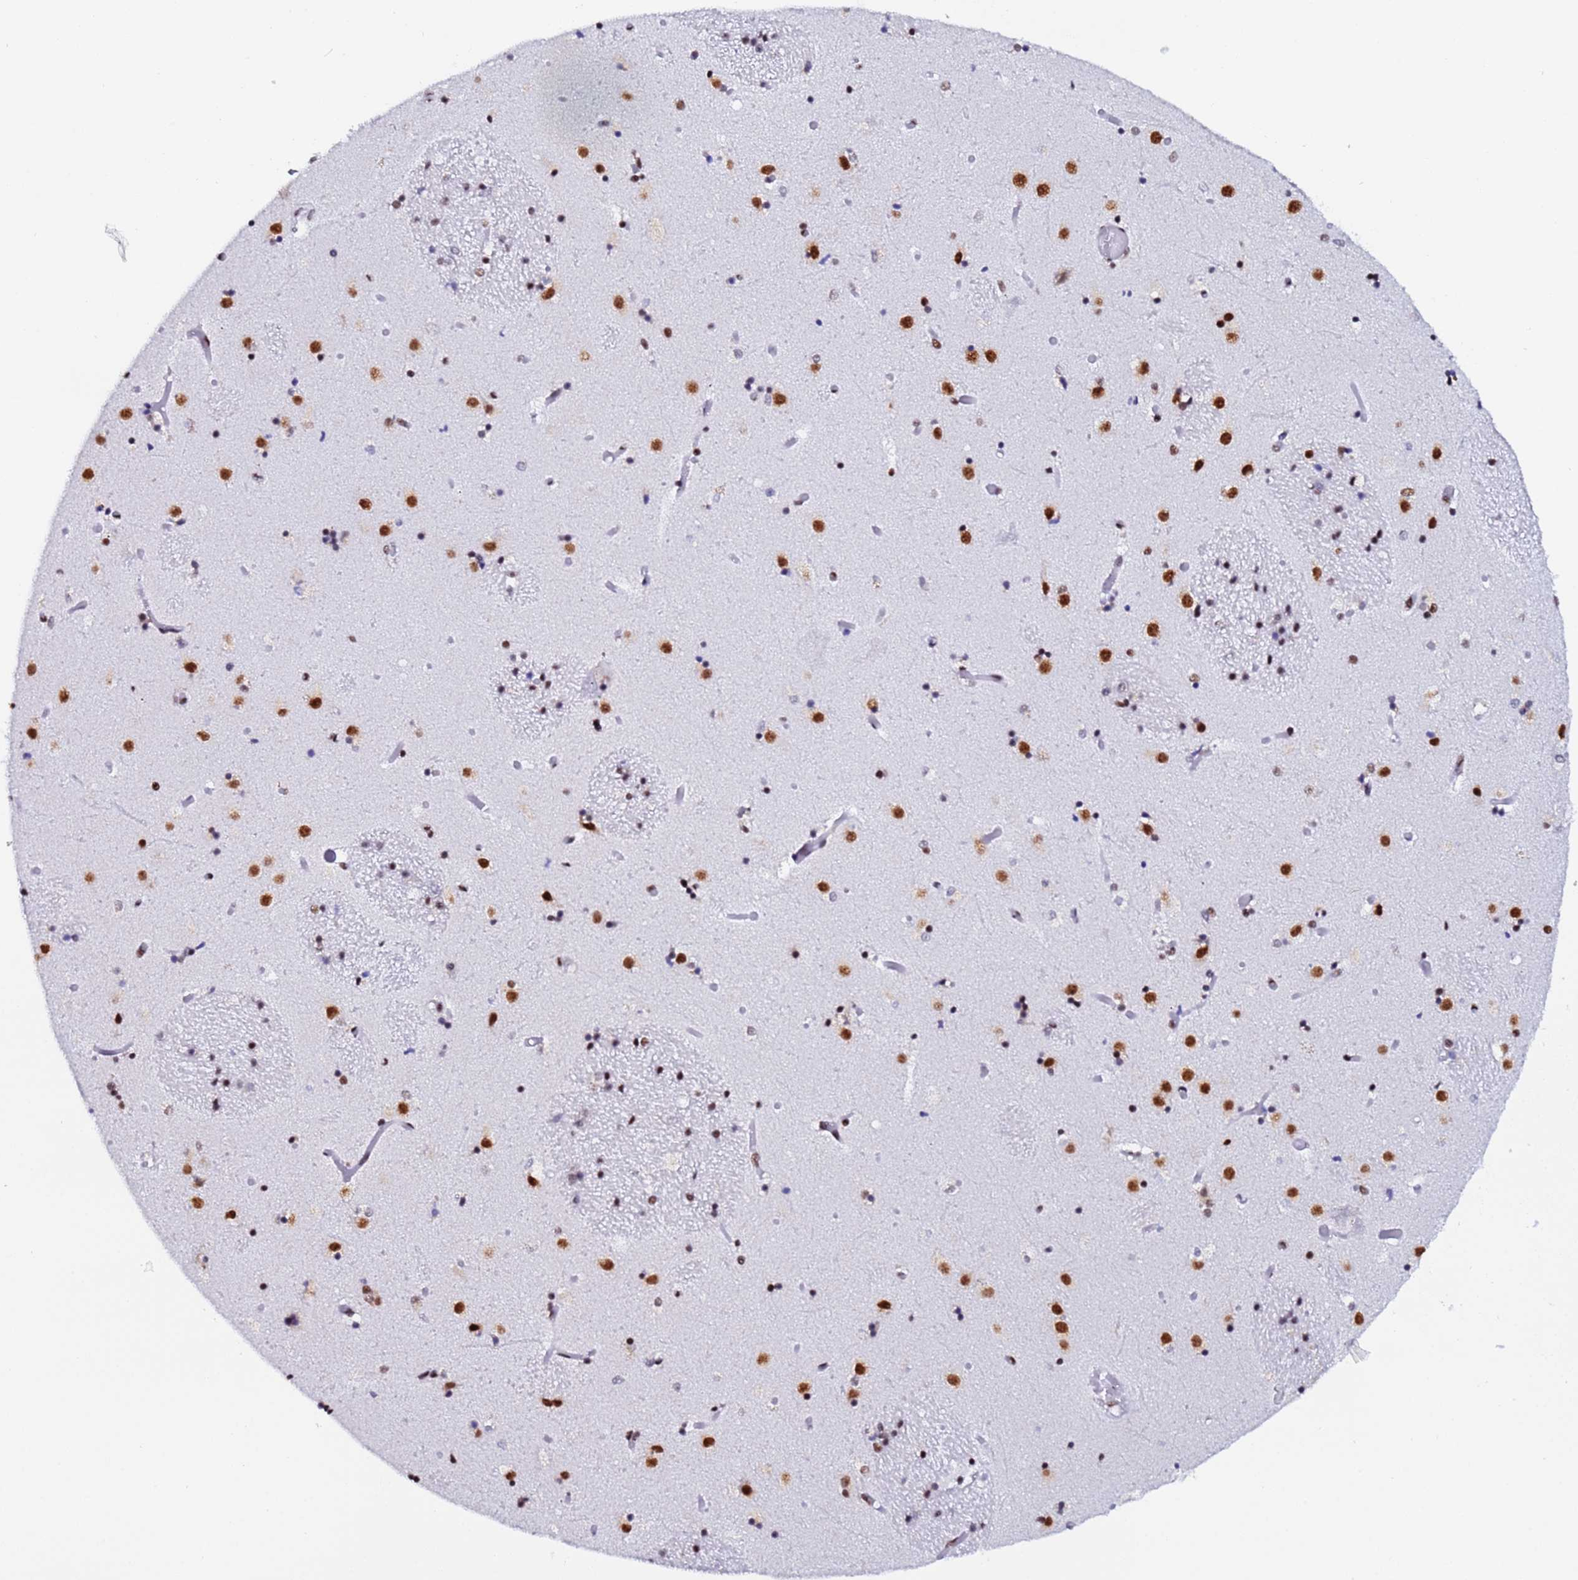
{"staining": {"intensity": "moderate", "quantity": "25%-75%", "location": "nuclear"}, "tissue": "caudate", "cell_type": "Glial cells", "image_type": "normal", "snomed": [{"axis": "morphology", "description": "Normal tissue, NOS"}, {"axis": "topography", "description": "Lateral ventricle wall"}], "caption": "A high-resolution image shows IHC staining of unremarkable caudate, which shows moderate nuclear staining in about 25%-75% of glial cells.", "gene": "SNRPA1", "patient": {"sex": "female", "age": 52}}